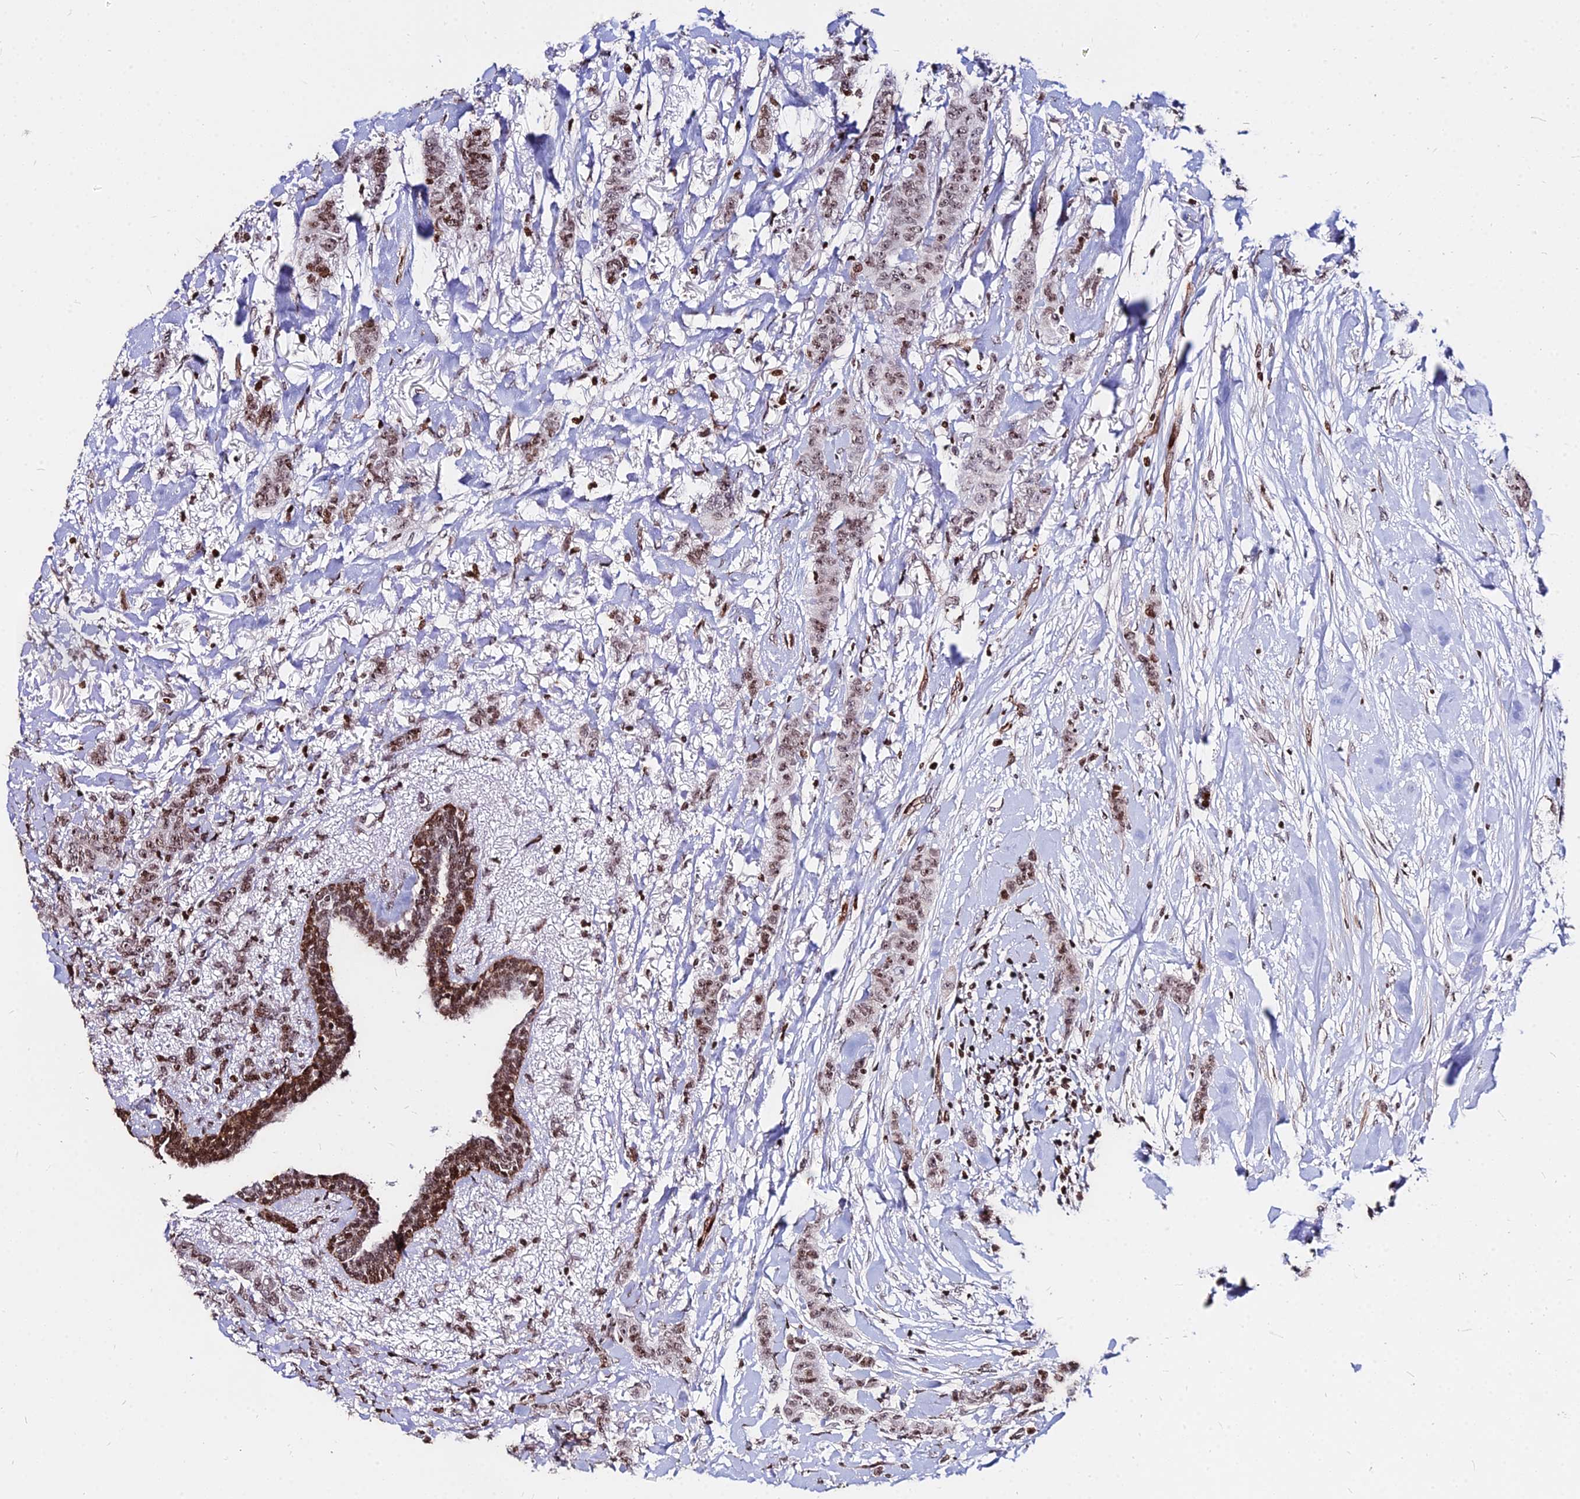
{"staining": {"intensity": "moderate", "quantity": ">75%", "location": "nuclear"}, "tissue": "breast cancer", "cell_type": "Tumor cells", "image_type": "cancer", "snomed": [{"axis": "morphology", "description": "Duct carcinoma"}, {"axis": "topography", "description": "Breast"}], "caption": "Immunohistochemical staining of infiltrating ductal carcinoma (breast) displays moderate nuclear protein staining in approximately >75% of tumor cells.", "gene": "NYAP2", "patient": {"sex": "female", "age": 40}}